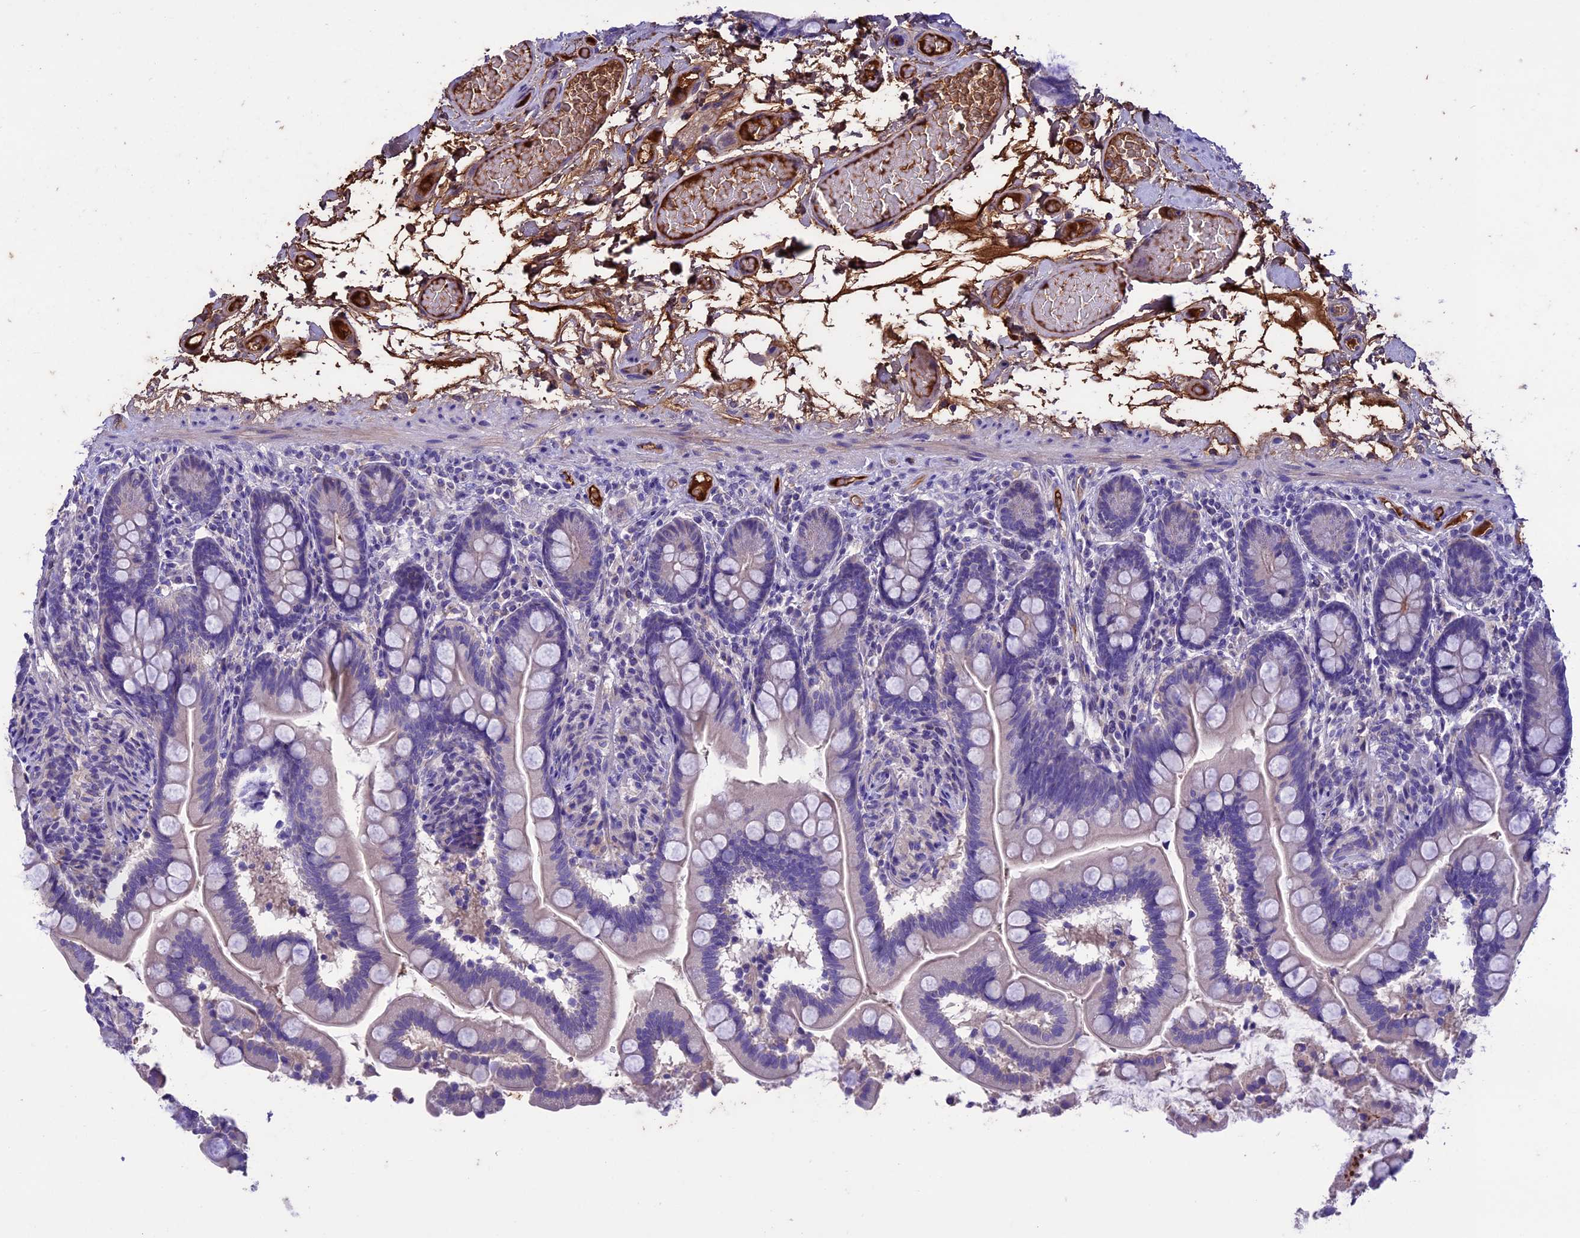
{"staining": {"intensity": "strong", "quantity": "<25%", "location": "cytoplasmic/membranous"}, "tissue": "small intestine", "cell_type": "Glandular cells", "image_type": "normal", "snomed": [{"axis": "morphology", "description": "Normal tissue, NOS"}, {"axis": "topography", "description": "Small intestine"}], "caption": "The histopathology image demonstrates immunohistochemical staining of unremarkable small intestine. There is strong cytoplasmic/membranous staining is appreciated in approximately <25% of glandular cells.", "gene": "TCP11L2", "patient": {"sex": "female", "age": 64}}